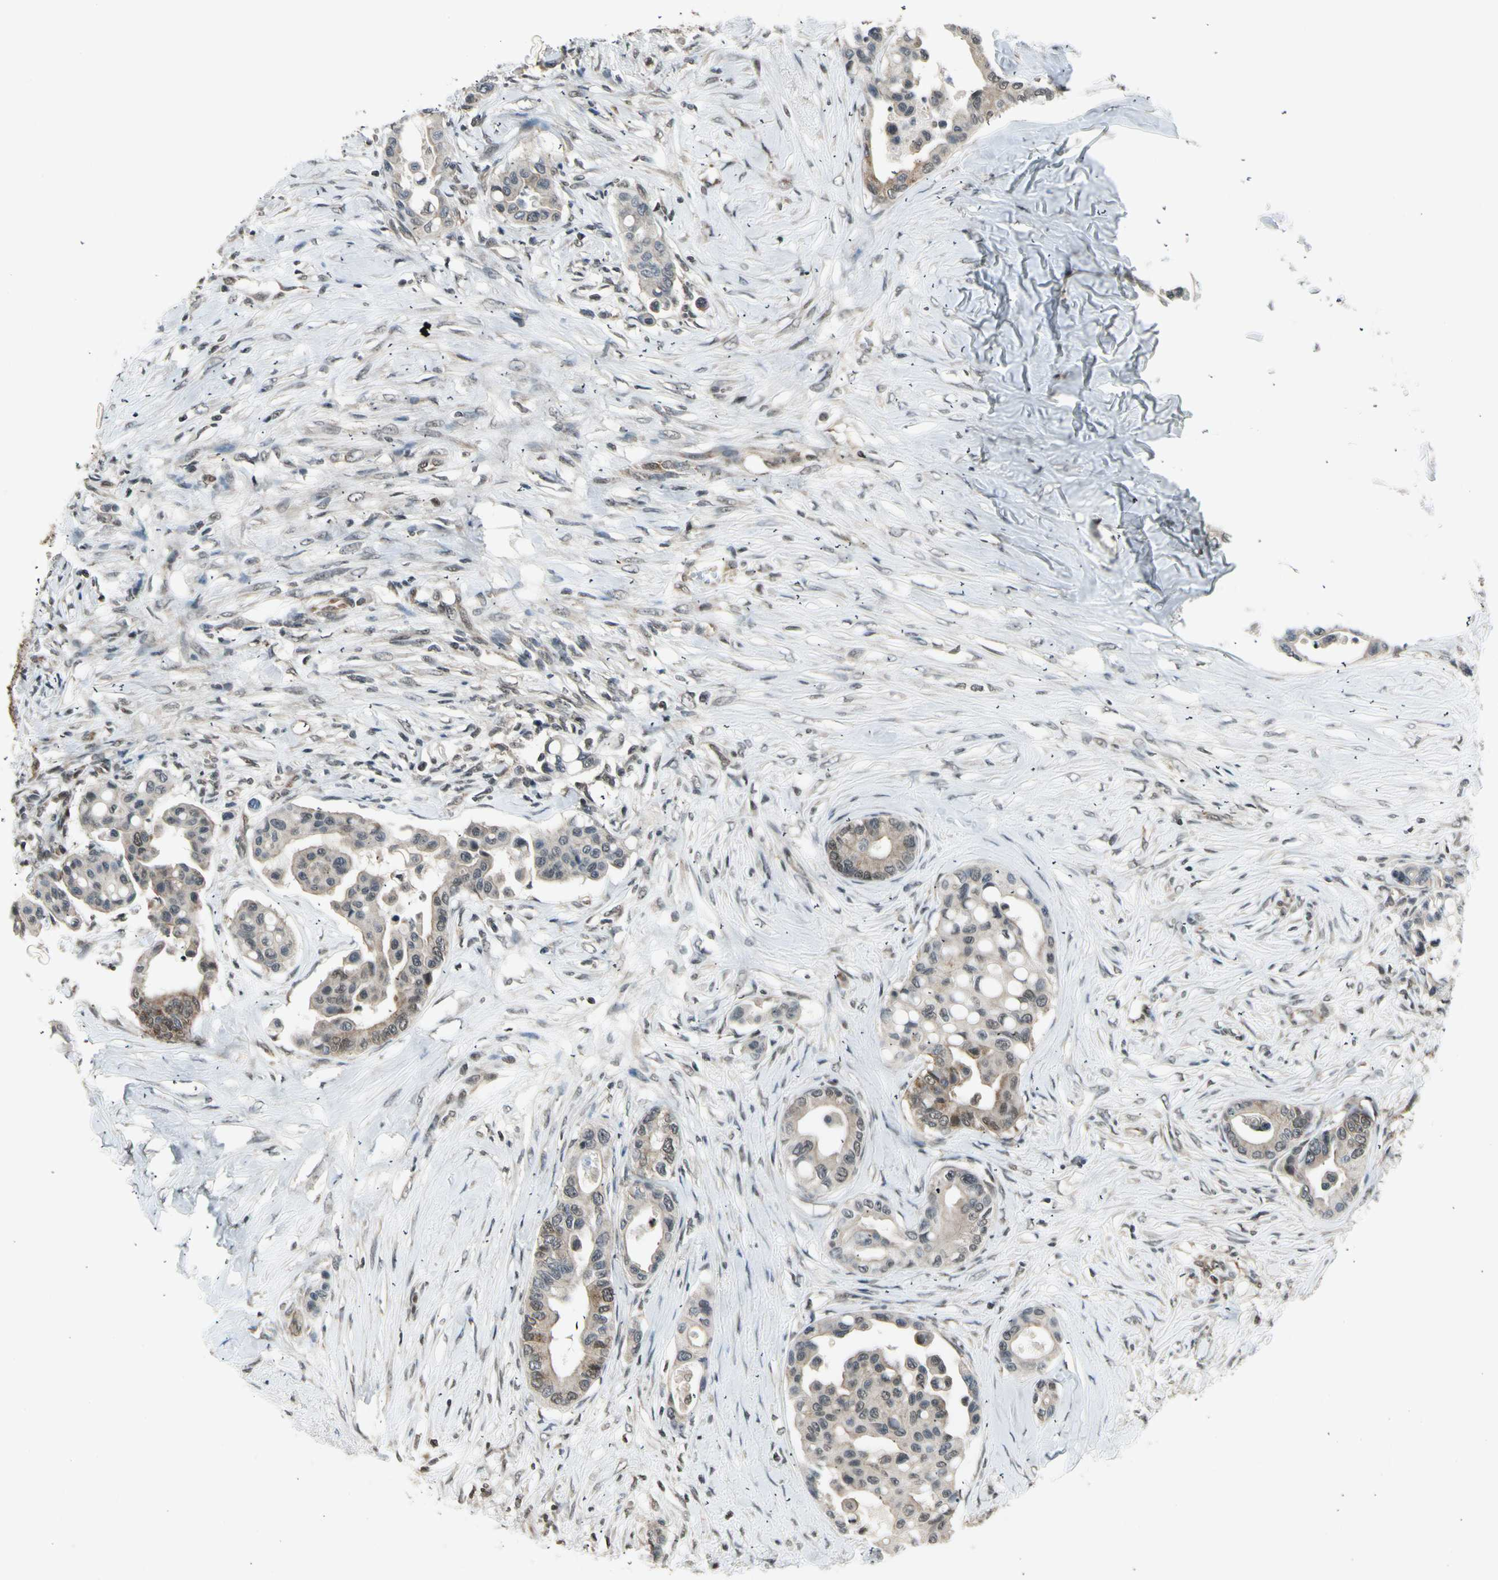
{"staining": {"intensity": "moderate", "quantity": "25%-75%", "location": "cytoplasmic/membranous"}, "tissue": "colorectal cancer", "cell_type": "Tumor cells", "image_type": "cancer", "snomed": [{"axis": "morphology", "description": "Normal tissue, NOS"}, {"axis": "morphology", "description": "Adenocarcinoma, NOS"}, {"axis": "topography", "description": "Colon"}], "caption": "There is medium levels of moderate cytoplasmic/membranous expression in tumor cells of adenocarcinoma (colorectal), as demonstrated by immunohistochemical staining (brown color).", "gene": "SMN2", "patient": {"sex": "male", "age": 82}}